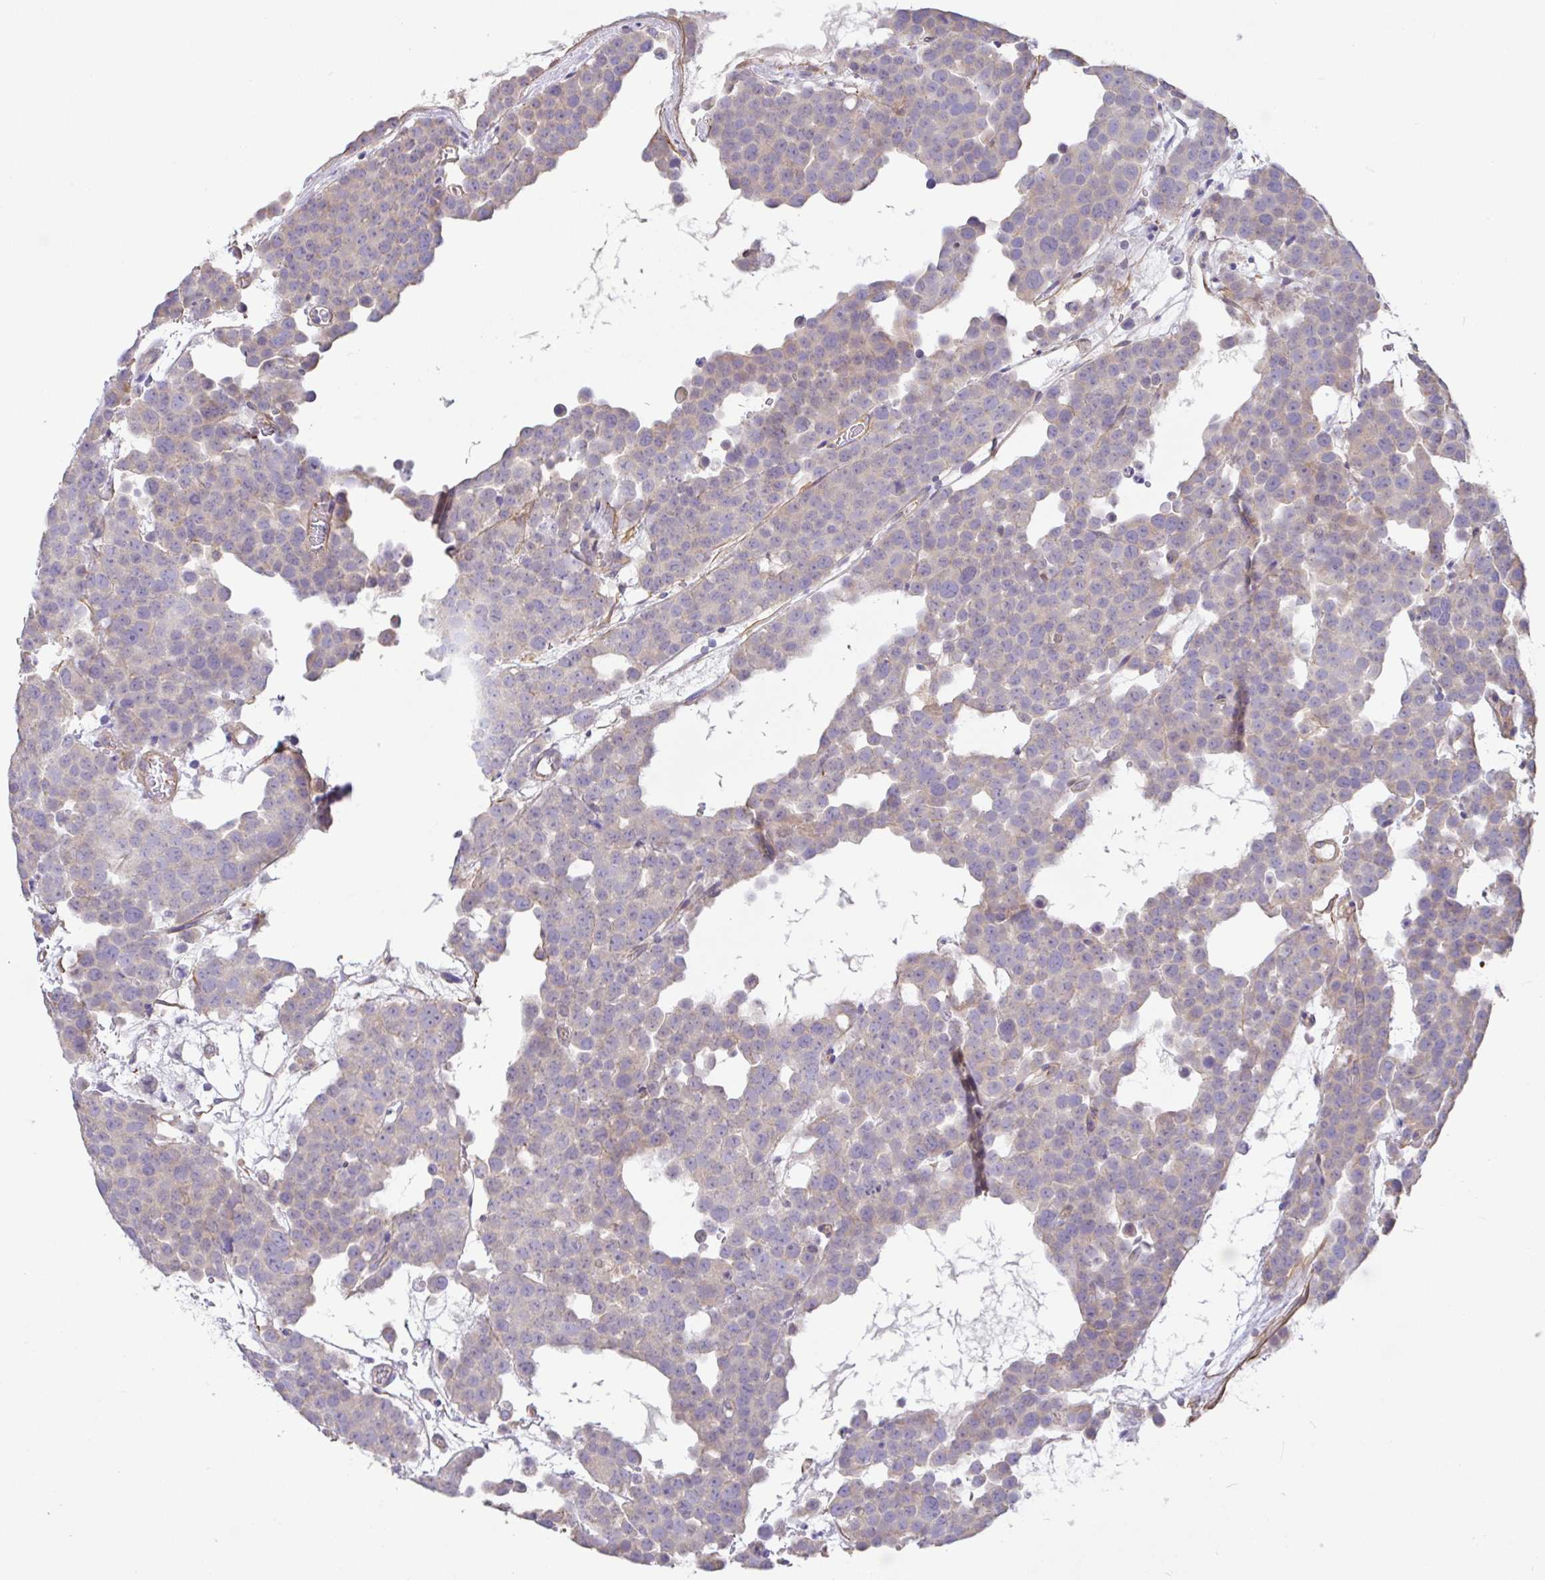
{"staining": {"intensity": "weak", "quantity": "25%-75%", "location": "cytoplasmic/membranous"}, "tissue": "testis cancer", "cell_type": "Tumor cells", "image_type": "cancer", "snomed": [{"axis": "morphology", "description": "Seminoma, NOS"}, {"axis": "topography", "description": "Testis"}], "caption": "Protein expression analysis of human testis cancer (seminoma) reveals weak cytoplasmic/membranous positivity in about 25%-75% of tumor cells. The staining was performed using DAB (3,3'-diaminobenzidine) to visualize the protein expression in brown, while the nuclei were stained in blue with hematoxylin (Magnification: 20x).", "gene": "PLCD4", "patient": {"sex": "male", "age": 71}}